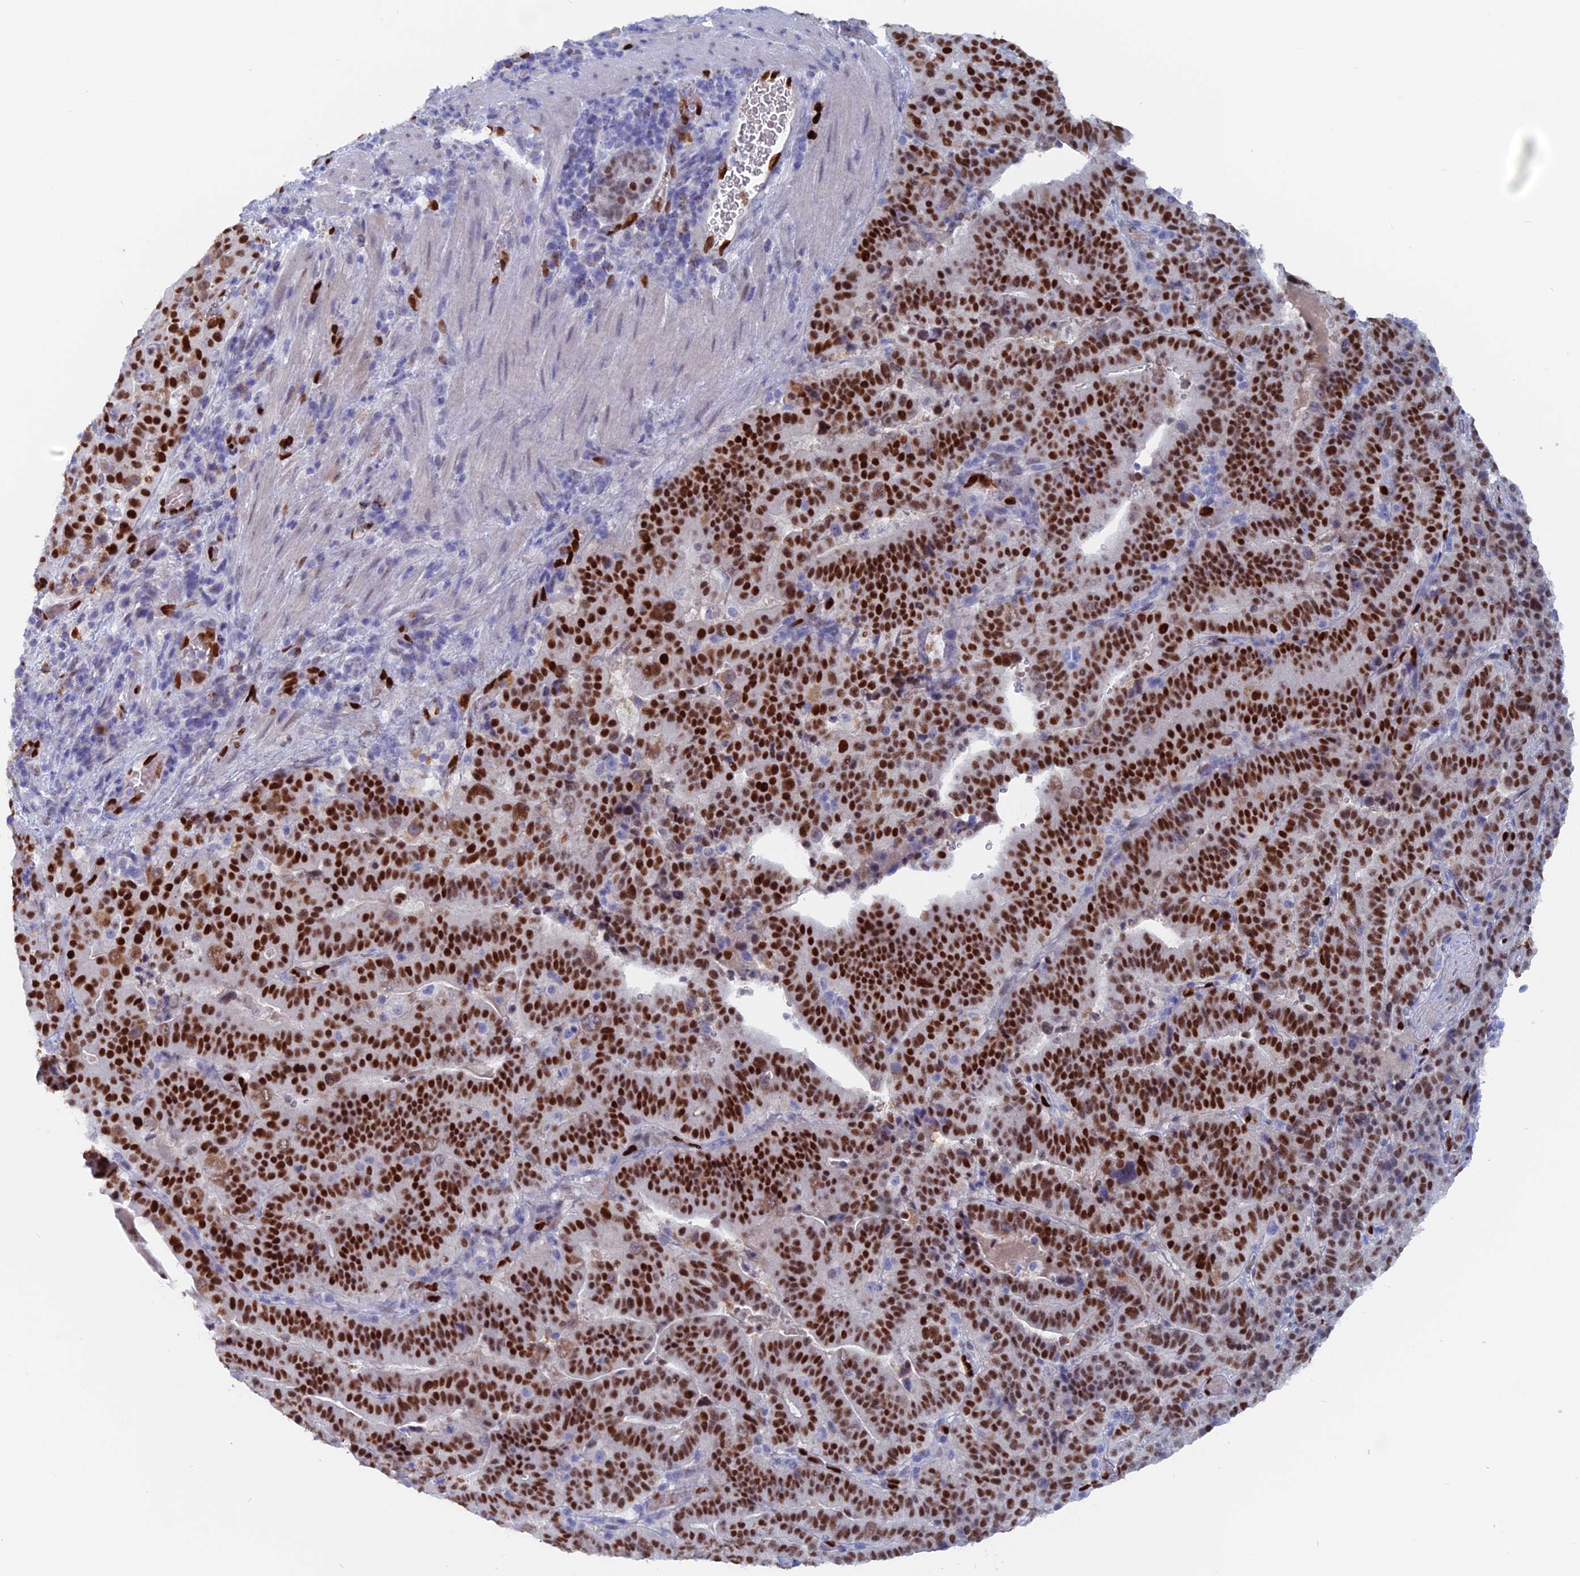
{"staining": {"intensity": "strong", "quantity": ">75%", "location": "nuclear"}, "tissue": "stomach cancer", "cell_type": "Tumor cells", "image_type": "cancer", "snomed": [{"axis": "morphology", "description": "Adenocarcinoma, NOS"}, {"axis": "topography", "description": "Stomach"}], "caption": "A micrograph of human stomach cancer (adenocarcinoma) stained for a protein displays strong nuclear brown staining in tumor cells.", "gene": "NOL4L", "patient": {"sex": "male", "age": 48}}